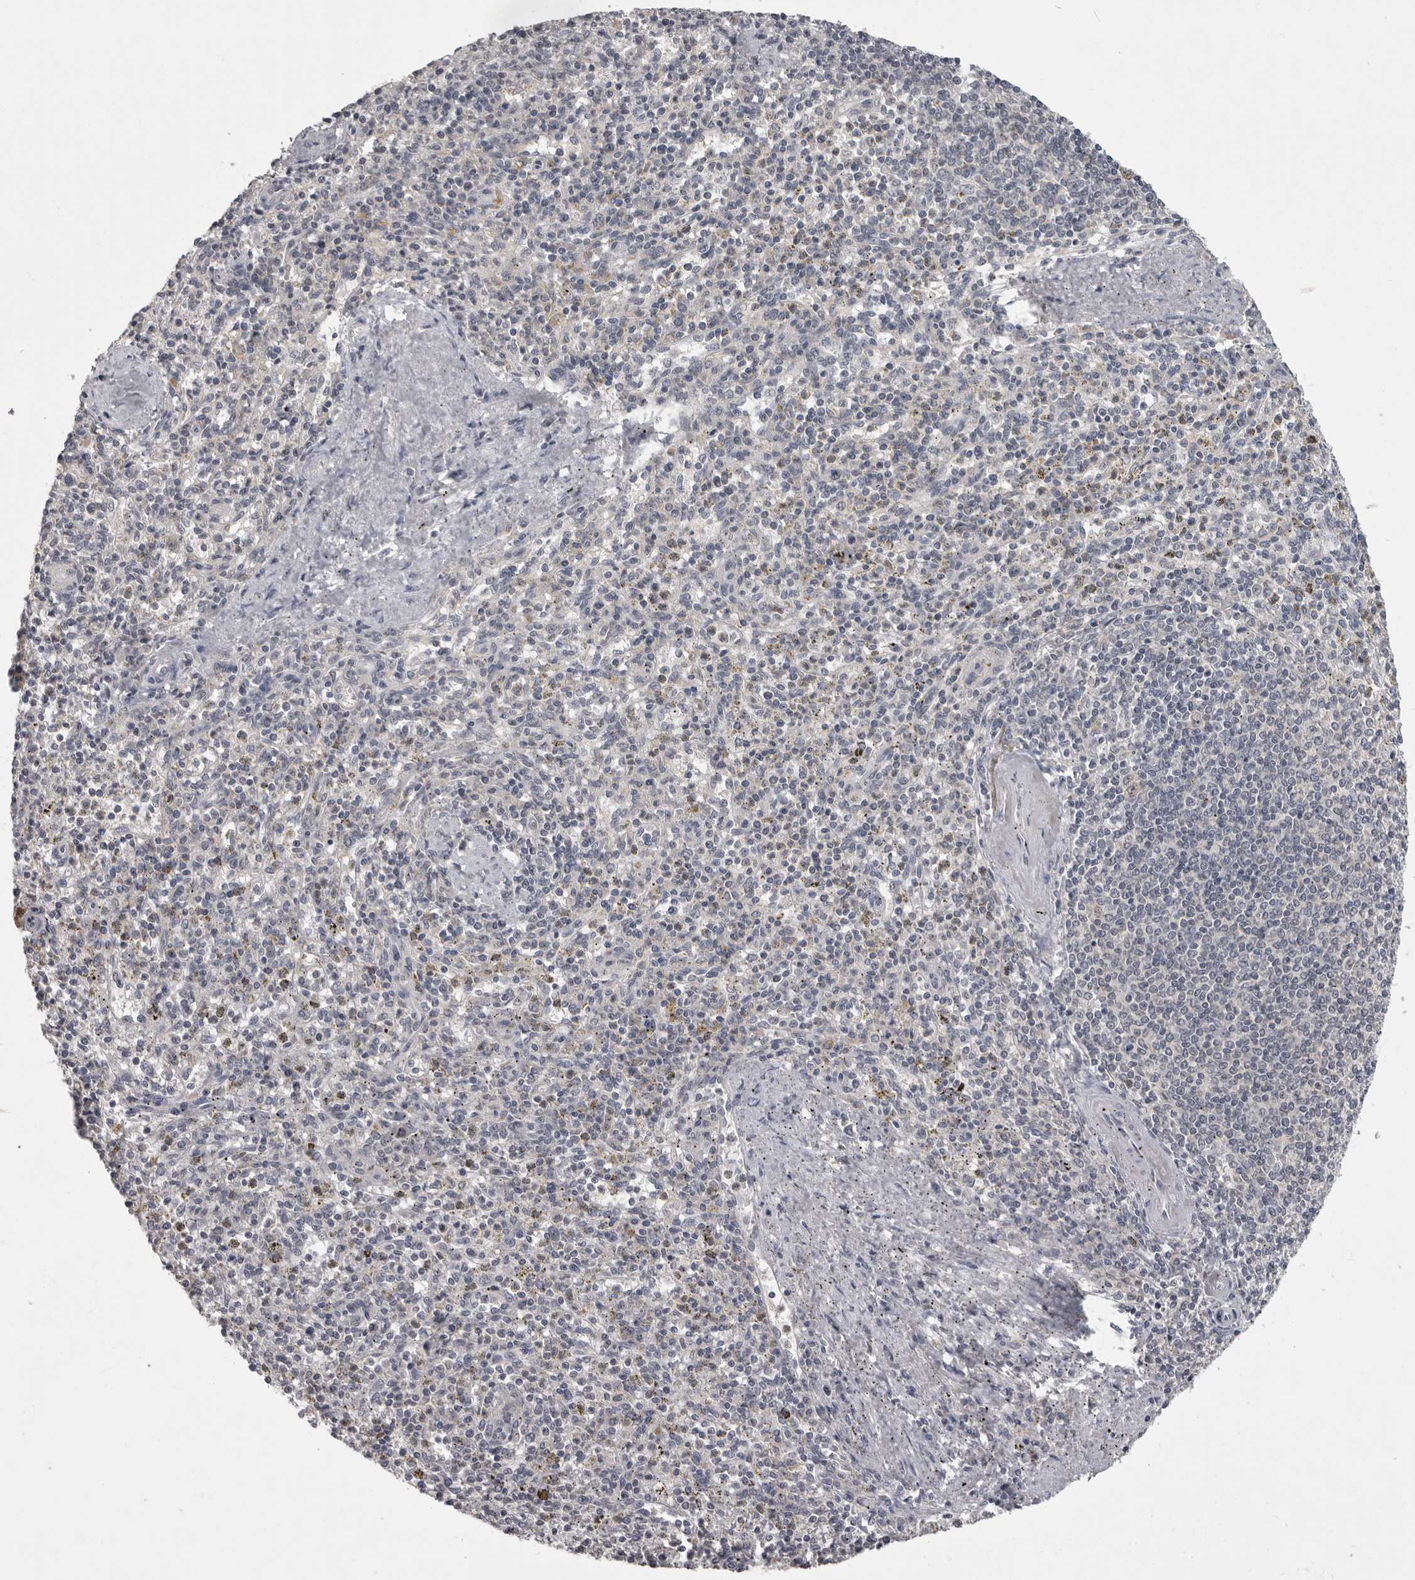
{"staining": {"intensity": "negative", "quantity": "none", "location": "none"}, "tissue": "spleen", "cell_type": "Cells in red pulp", "image_type": "normal", "snomed": [{"axis": "morphology", "description": "Normal tissue, NOS"}, {"axis": "topography", "description": "Spleen"}], "caption": "The immunohistochemistry image has no significant expression in cells in red pulp of spleen. (Stains: DAB immunohistochemistry with hematoxylin counter stain, Microscopy: brightfield microscopy at high magnification).", "gene": "MRTO4", "patient": {"sex": "male", "age": 72}}